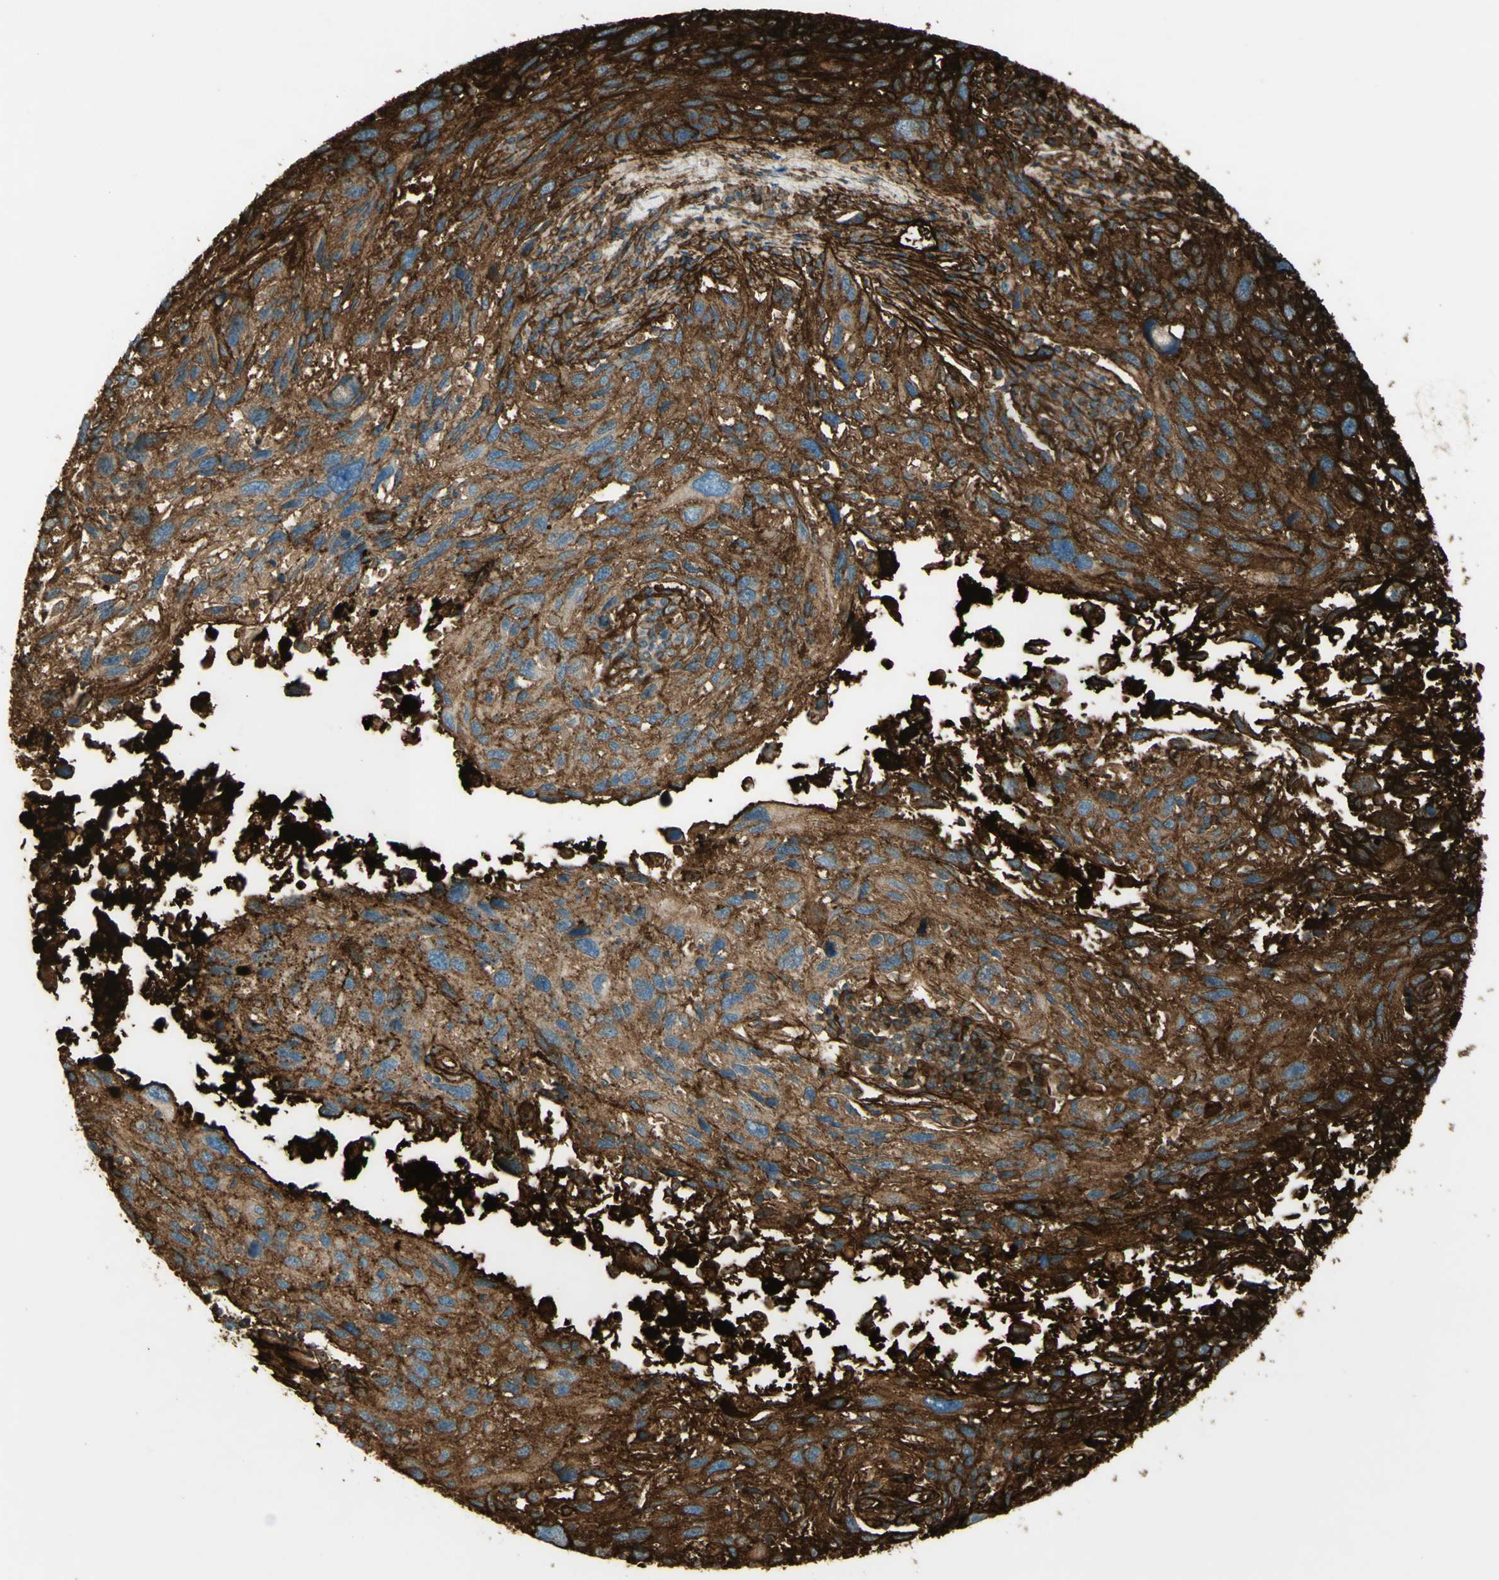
{"staining": {"intensity": "moderate", "quantity": ">75%", "location": "cytoplasmic/membranous"}, "tissue": "melanoma", "cell_type": "Tumor cells", "image_type": "cancer", "snomed": [{"axis": "morphology", "description": "Malignant melanoma, NOS"}, {"axis": "topography", "description": "Skin"}], "caption": "Approximately >75% of tumor cells in malignant melanoma demonstrate moderate cytoplasmic/membranous protein expression as visualized by brown immunohistochemical staining.", "gene": "TNN", "patient": {"sex": "male", "age": 53}}